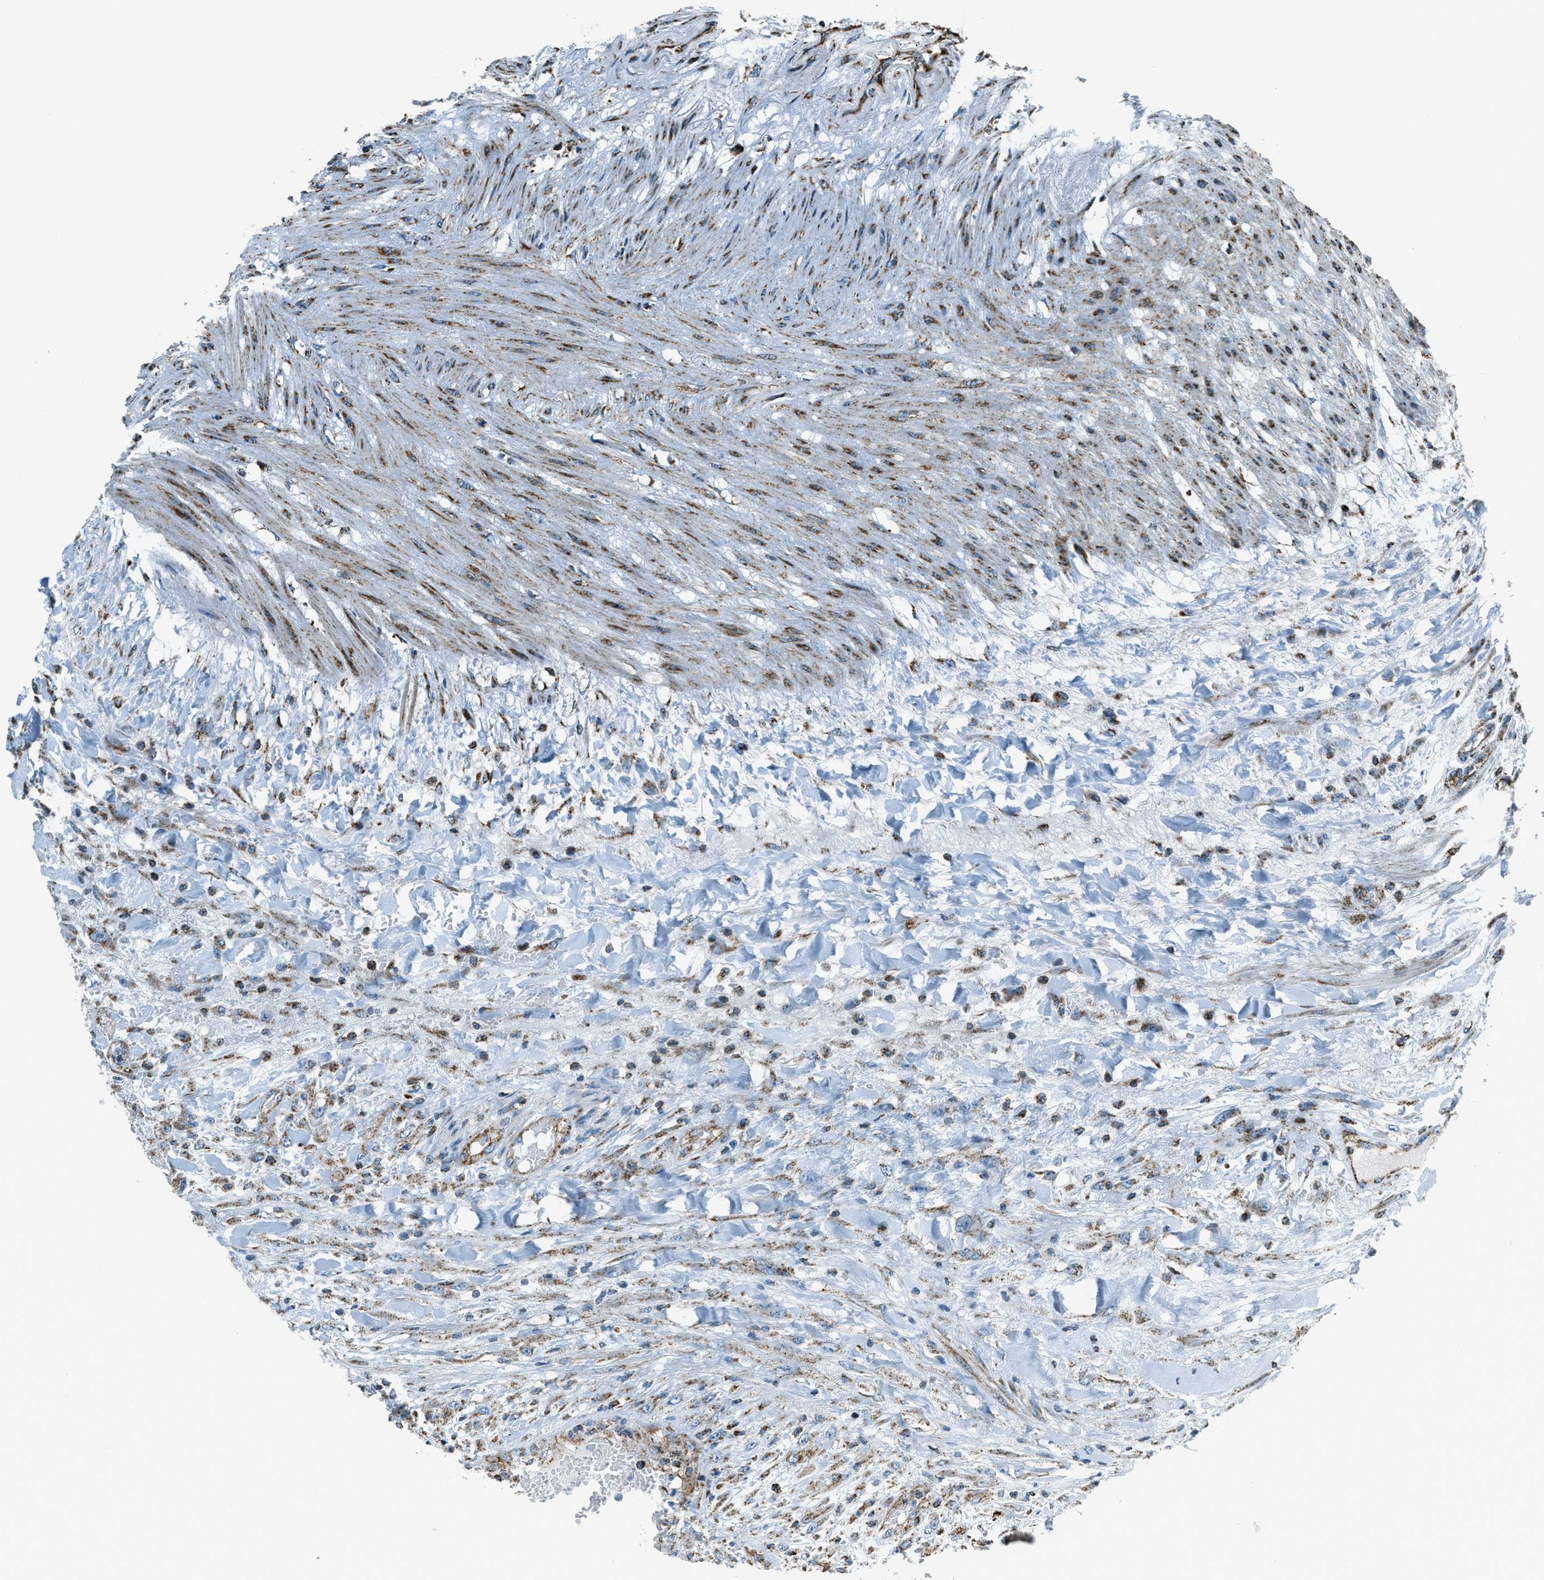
{"staining": {"intensity": "moderate", "quantity": "25%-75%", "location": "cytoplasmic/membranous"}, "tissue": "testis cancer", "cell_type": "Tumor cells", "image_type": "cancer", "snomed": [{"axis": "morphology", "description": "Seminoma, NOS"}, {"axis": "topography", "description": "Testis"}], "caption": "Tumor cells demonstrate medium levels of moderate cytoplasmic/membranous expression in about 25%-75% of cells in human testis cancer. The staining is performed using DAB brown chromogen to label protein expression. The nuclei are counter-stained blue using hematoxylin.", "gene": "CHST15", "patient": {"sex": "male", "age": 59}}